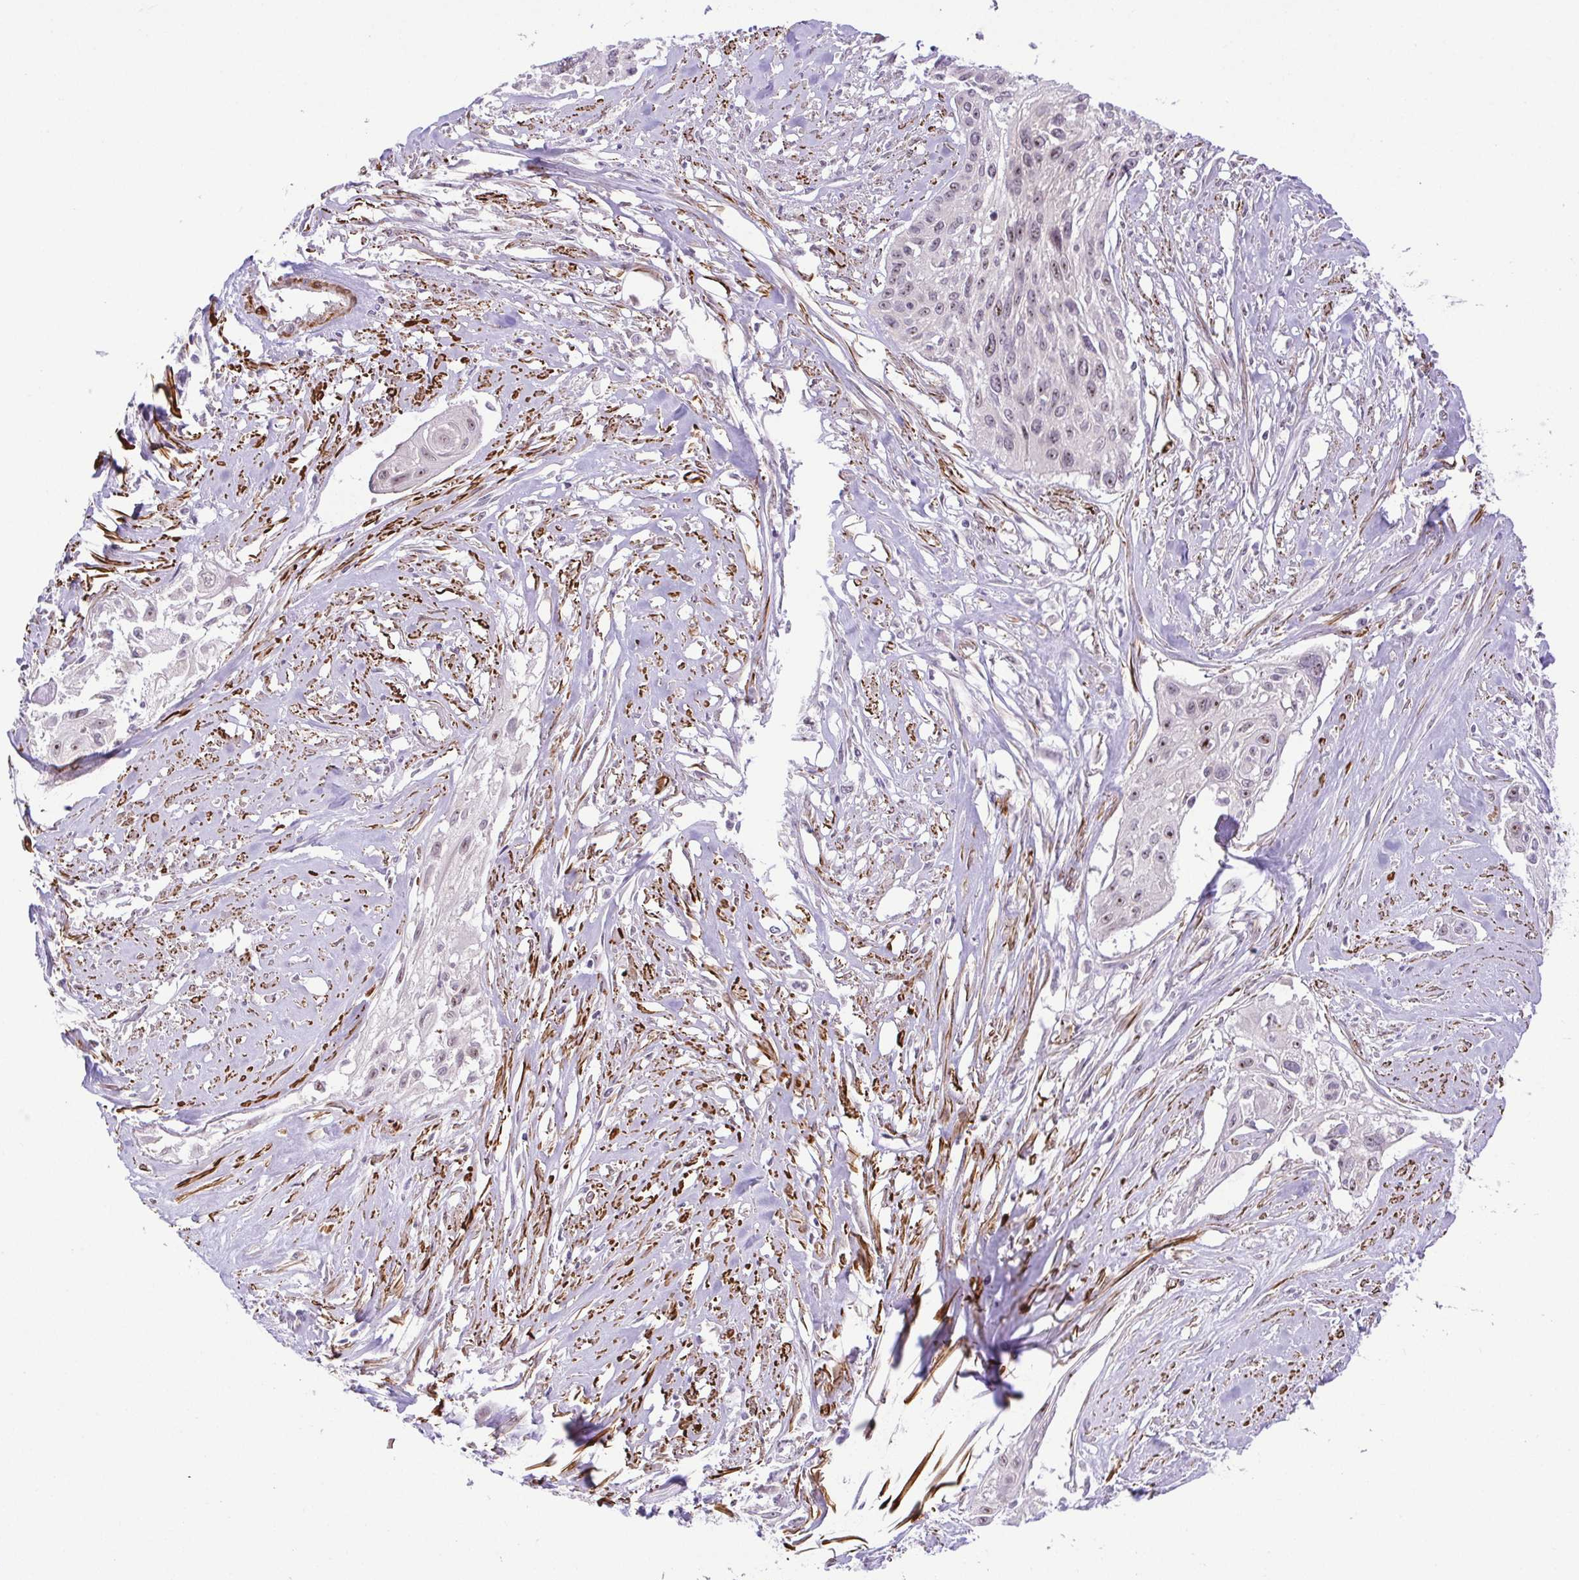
{"staining": {"intensity": "weak", "quantity": "<25%", "location": "nuclear"}, "tissue": "cervical cancer", "cell_type": "Tumor cells", "image_type": "cancer", "snomed": [{"axis": "morphology", "description": "Squamous cell carcinoma, NOS"}, {"axis": "topography", "description": "Cervix"}], "caption": "Cervical squamous cell carcinoma was stained to show a protein in brown. There is no significant staining in tumor cells.", "gene": "RSL24D1", "patient": {"sex": "female", "age": 49}}